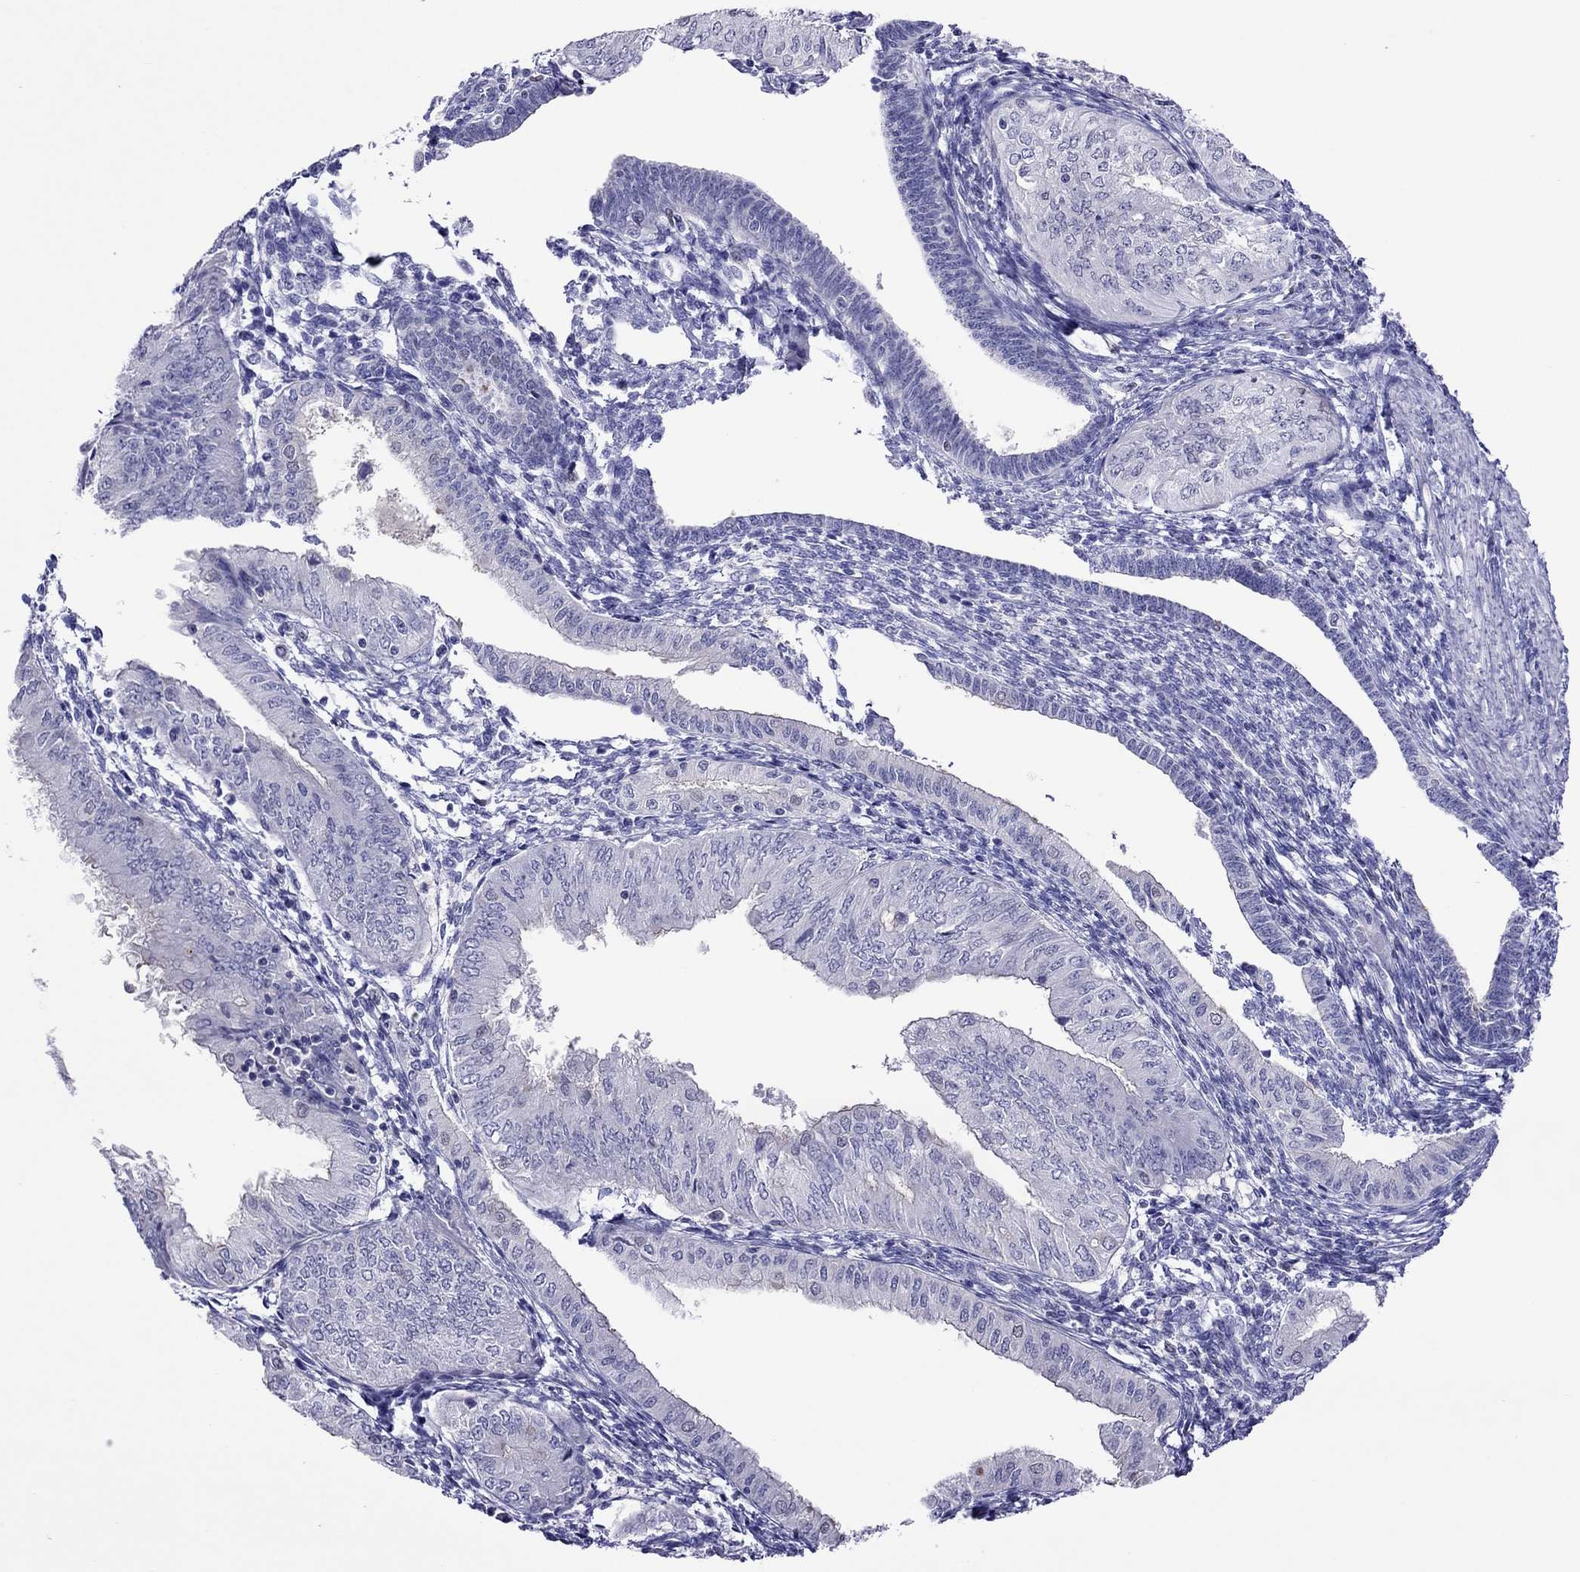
{"staining": {"intensity": "negative", "quantity": "none", "location": "none"}, "tissue": "endometrial cancer", "cell_type": "Tumor cells", "image_type": "cancer", "snomed": [{"axis": "morphology", "description": "Adenocarcinoma, NOS"}, {"axis": "topography", "description": "Endometrium"}], "caption": "Endometrial cancer (adenocarcinoma) was stained to show a protein in brown. There is no significant positivity in tumor cells. (Brightfield microscopy of DAB IHC at high magnification).", "gene": "MPZ", "patient": {"sex": "female", "age": 53}}